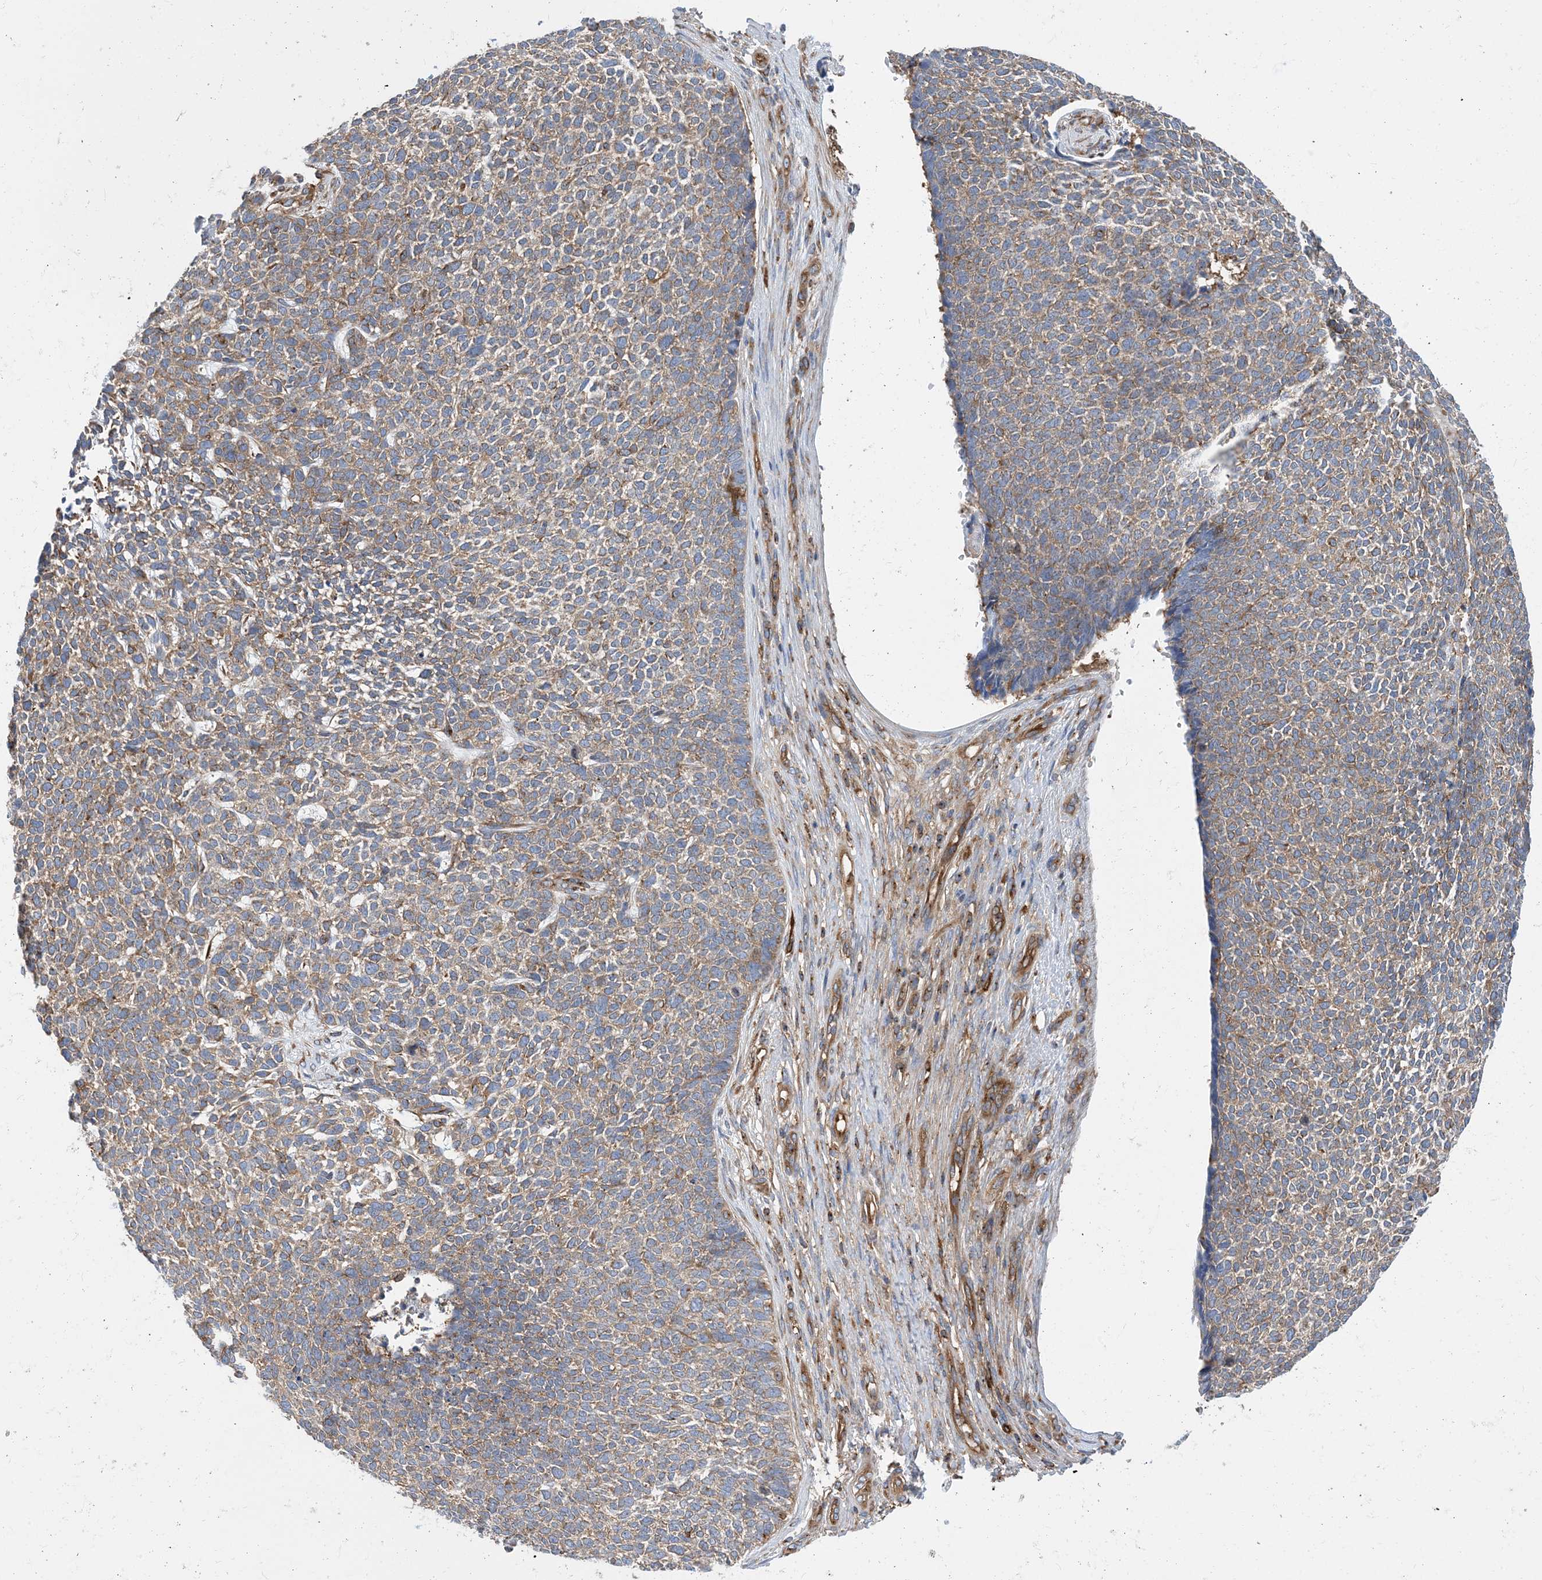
{"staining": {"intensity": "moderate", "quantity": ">75%", "location": "cytoplasmic/membranous"}, "tissue": "skin cancer", "cell_type": "Tumor cells", "image_type": "cancer", "snomed": [{"axis": "morphology", "description": "Basal cell carcinoma"}, {"axis": "topography", "description": "Skin"}], "caption": "Brown immunohistochemical staining in human skin basal cell carcinoma reveals moderate cytoplasmic/membranous expression in approximately >75% of tumor cells. Nuclei are stained in blue.", "gene": "DYNC1LI1", "patient": {"sex": "female", "age": 84}}